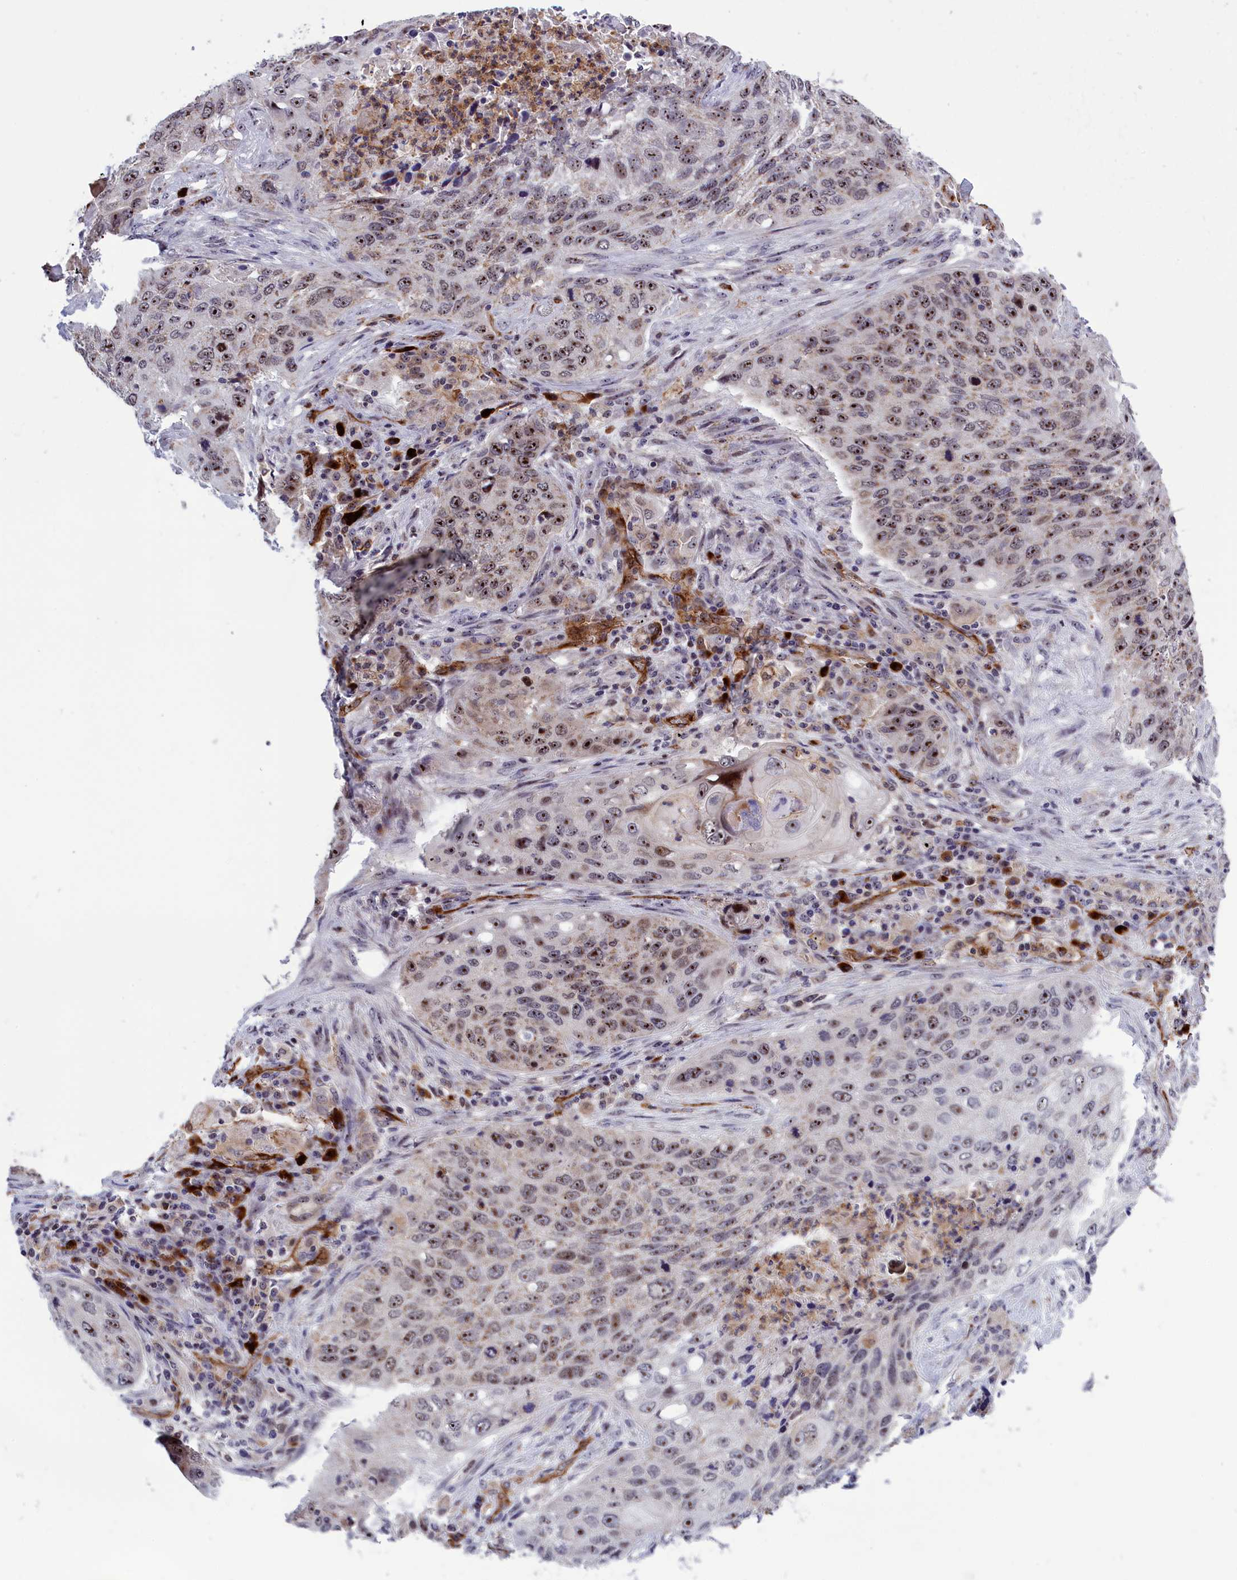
{"staining": {"intensity": "moderate", "quantity": "25%-75%", "location": "nuclear"}, "tissue": "lung cancer", "cell_type": "Tumor cells", "image_type": "cancer", "snomed": [{"axis": "morphology", "description": "Squamous cell carcinoma, NOS"}, {"axis": "topography", "description": "Lung"}], "caption": "DAB immunohistochemical staining of lung squamous cell carcinoma shows moderate nuclear protein expression in approximately 25%-75% of tumor cells.", "gene": "MPND", "patient": {"sex": "female", "age": 63}}